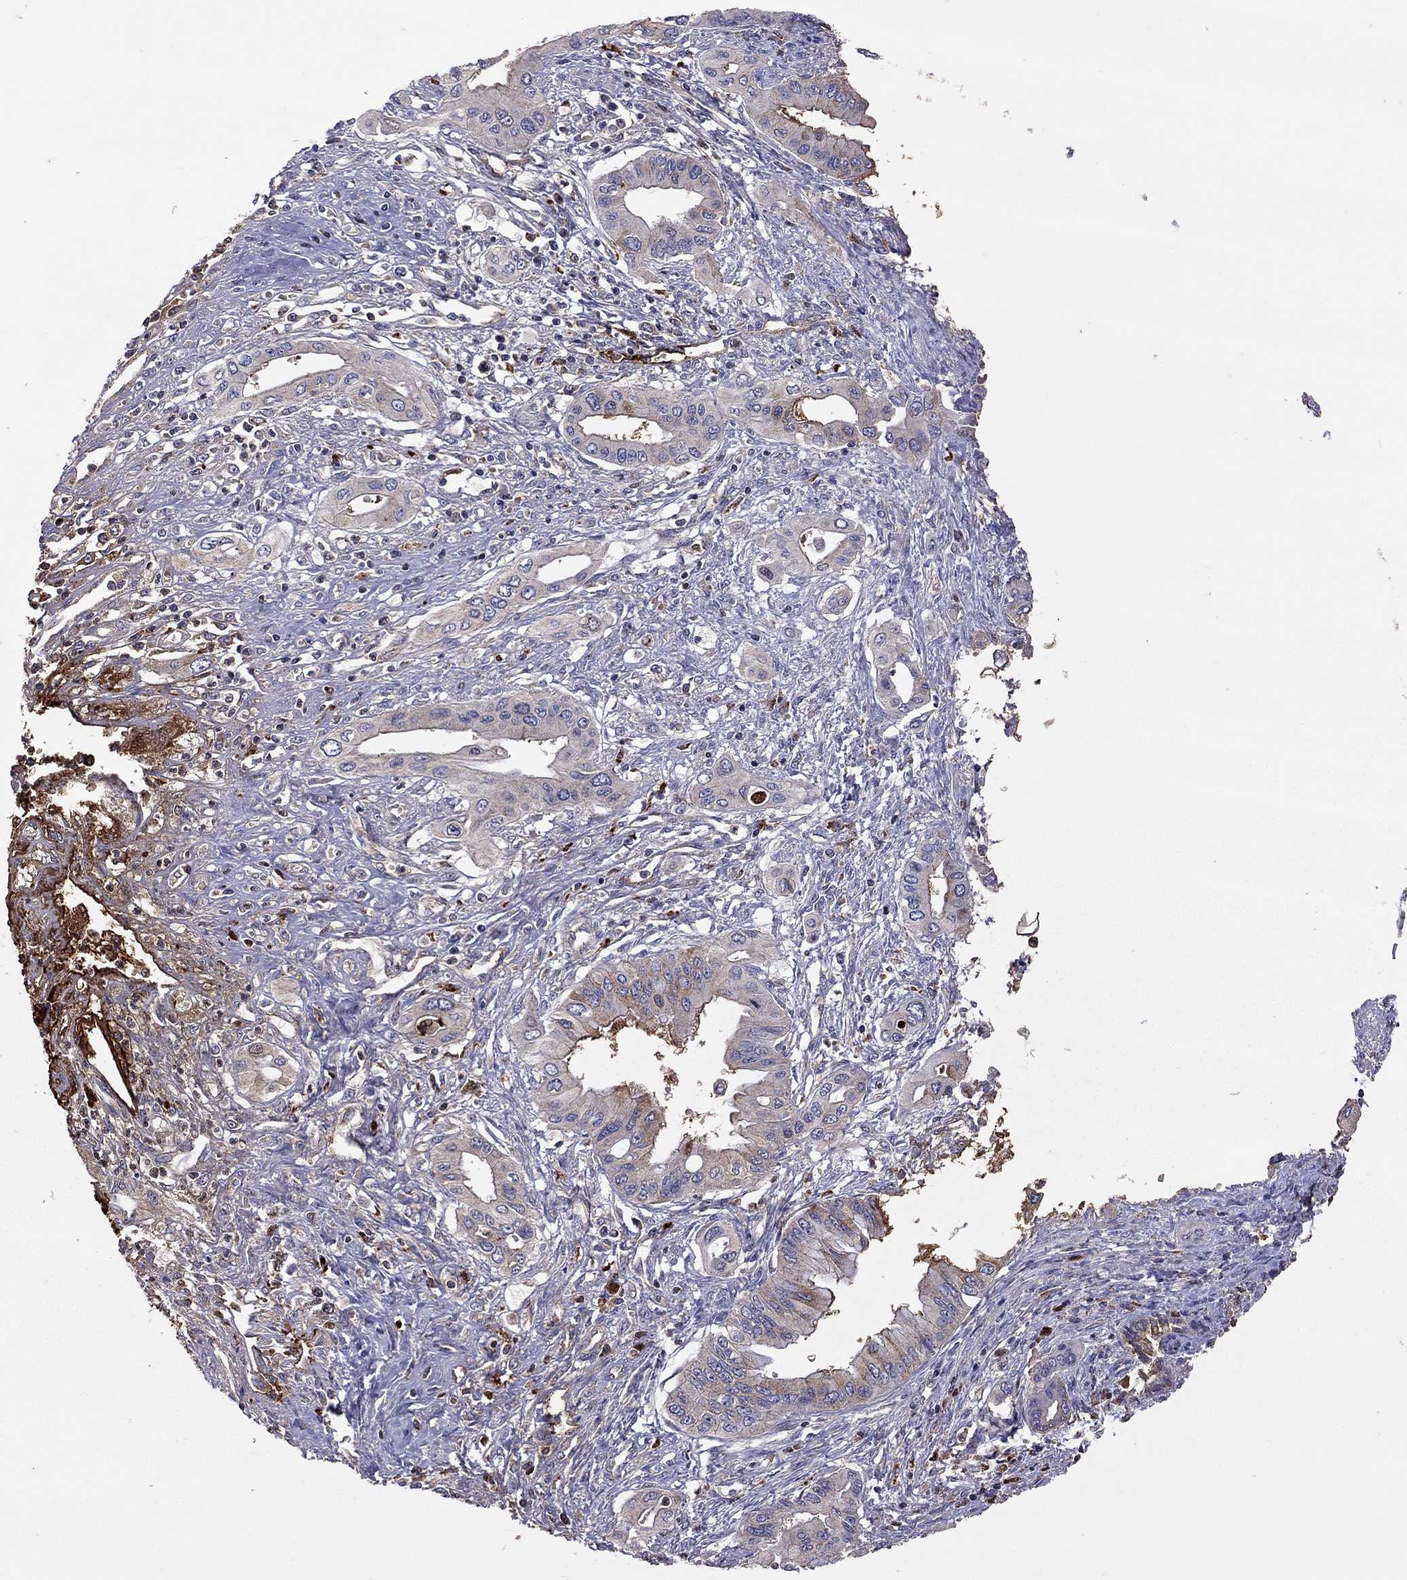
{"staining": {"intensity": "weak", "quantity": "25%-75%", "location": "cytoplasmic/membranous"}, "tissue": "pancreatic cancer", "cell_type": "Tumor cells", "image_type": "cancer", "snomed": [{"axis": "morphology", "description": "Adenocarcinoma, NOS"}, {"axis": "topography", "description": "Pancreas"}], "caption": "Tumor cells display low levels of weak cytoplasmic/membranous expression in approximately 25%-75% of cells in human pancreatic adenocarcinoma. The staining is performed using DAB (3,3'-diaminobenzidine) brown chromogen to label protein expression. The nuclei are counter-stained blue using hematoxylin.", "gene": "SERPINA3", "patient": {"sex": "female", "age": 62}}